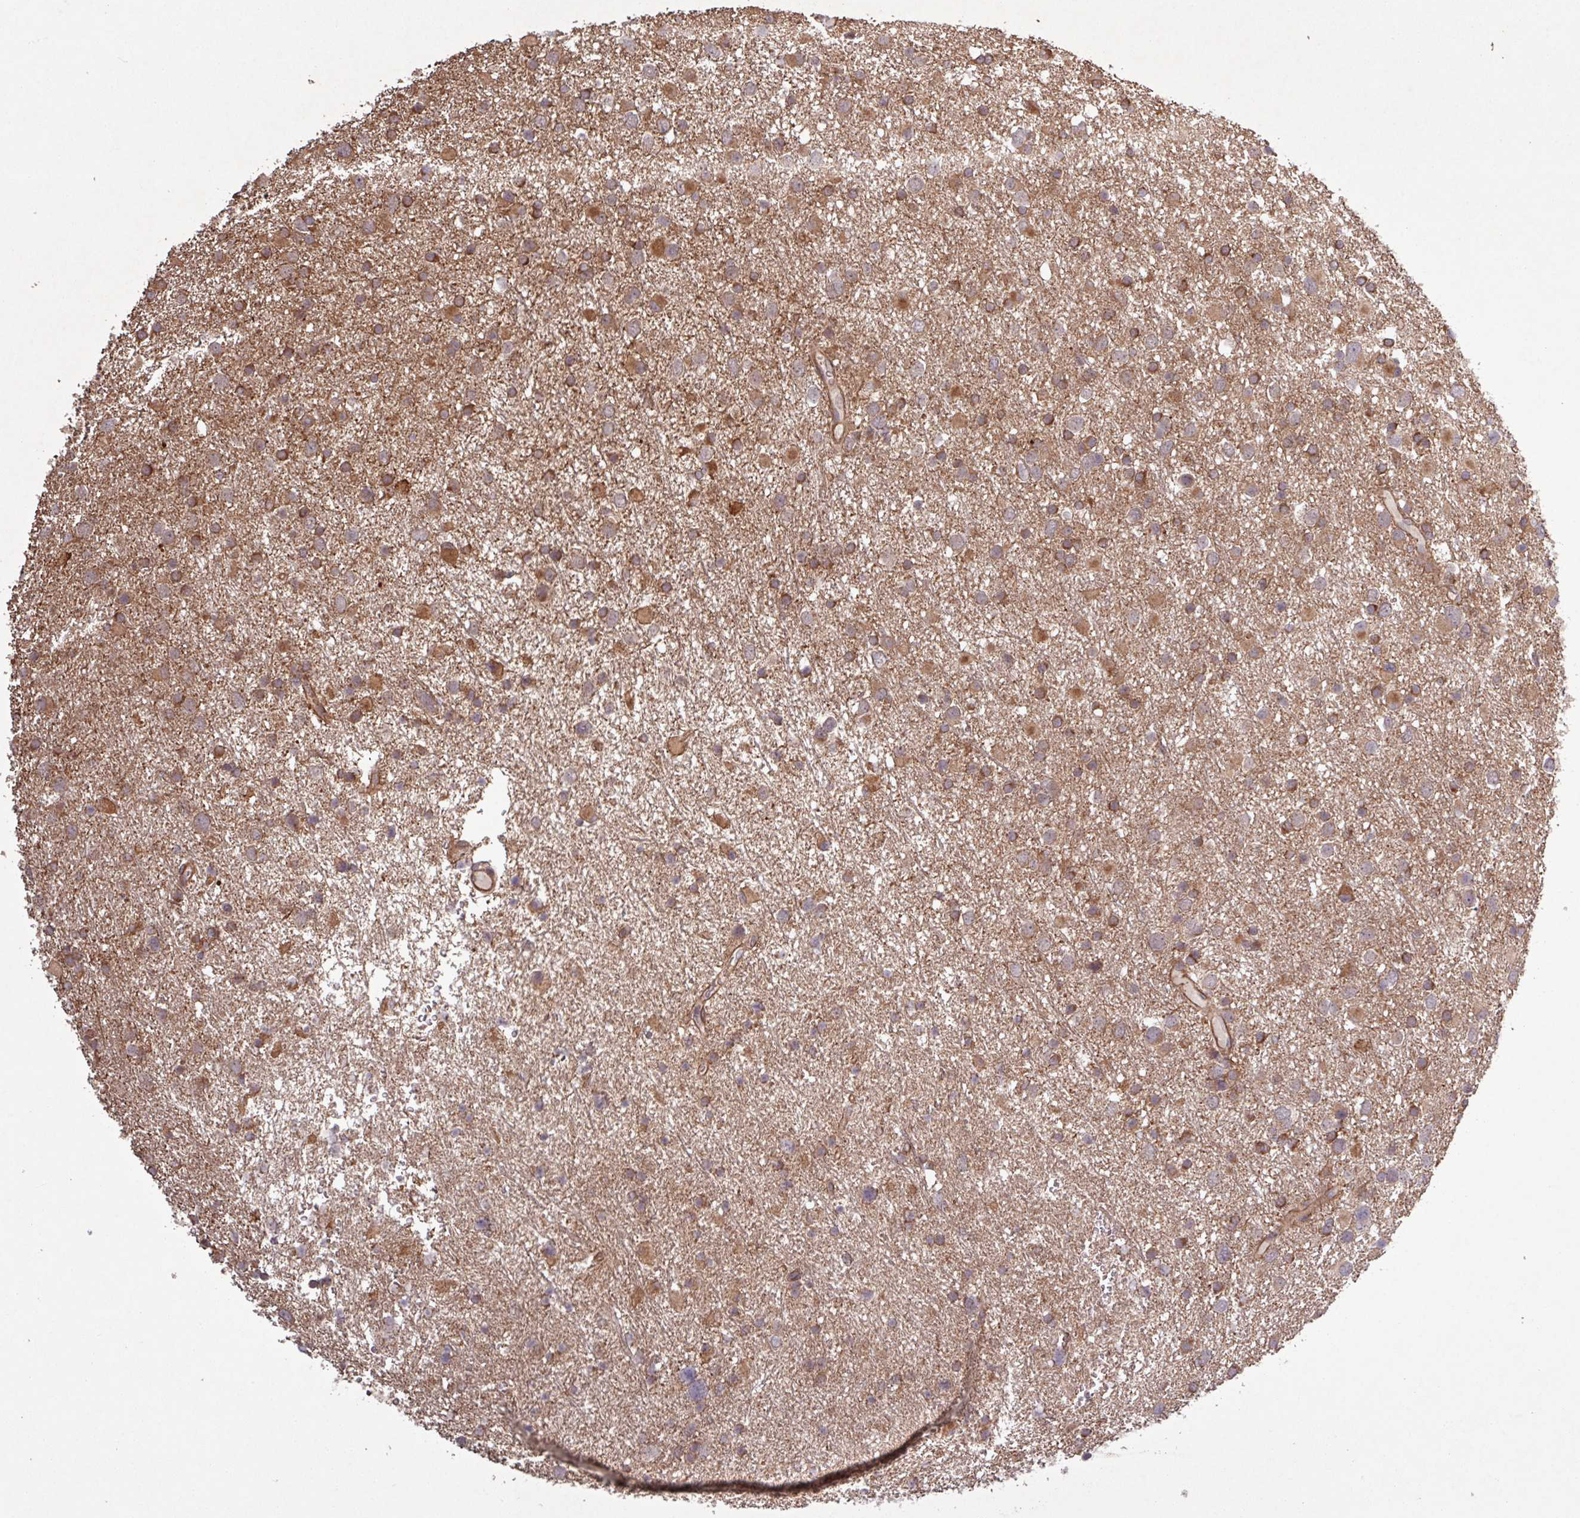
{"staining": {"intensity": "moderate", "quantity": ">75%", "location": "cytoplasmic/membranous"}, "tissue": "glioma", "cell_type": "Tumor cells", "image_type": "cancer", "snomed": [{"axis": "morphology", "description": "Glioma, malignant, Low grade"}, {"axis": "topography", "description": "Brain"}], "caption": "DAB (3,3'-diaminobenzidine) immunohistochemical staining of glioma demonstrates moderate cytoplasmic/membranous protein staining in about >75% of tumor cells.", "gene": "TRABD2A", "patient": {"sex": "female", "age": 32}}